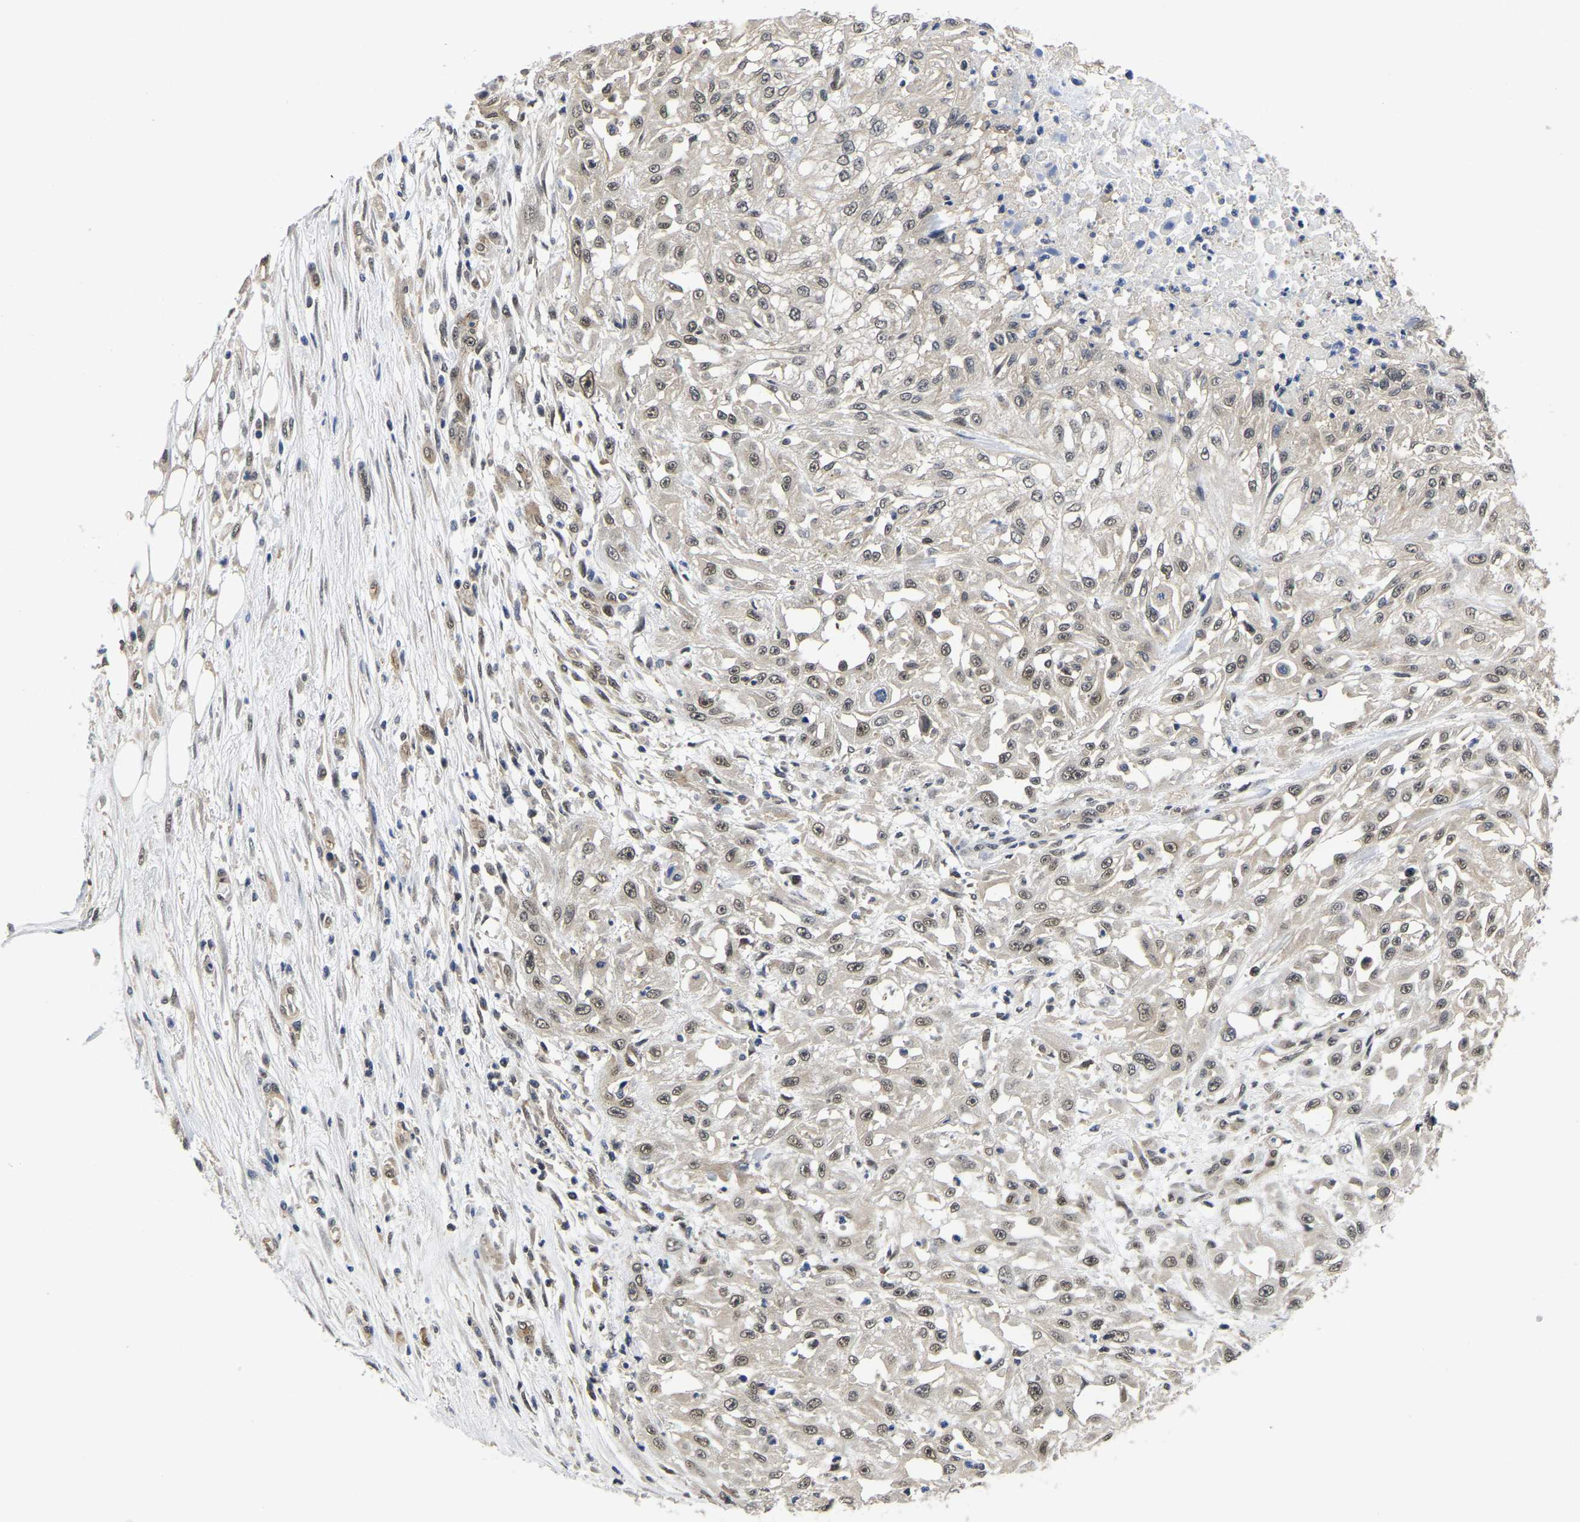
{"staining": {"intensity": "weak", "quantity": ">75%", "location": "nuclear"}, "tissue": "skin cancer", "cell_type": "Tumor cells", "image_type": "cancer", "snomed": [{"axis": "morphology", "description": "Squamous cell carcinoma, NOS"}, {"axis": "morphology", "description": "Squamous cell carcinoma, metastatic, NOS"}, {"axis": "topography", "description": "Skin"}, {"axis": "topography", "description": "Lymph node"}], "caption": "This is an image of IHC staining of skin cancer, which shows weak staining in the nuclear of tumor cells.", "gene": "MCOLN2", "patient": {"sex": "male", "age": 75}}